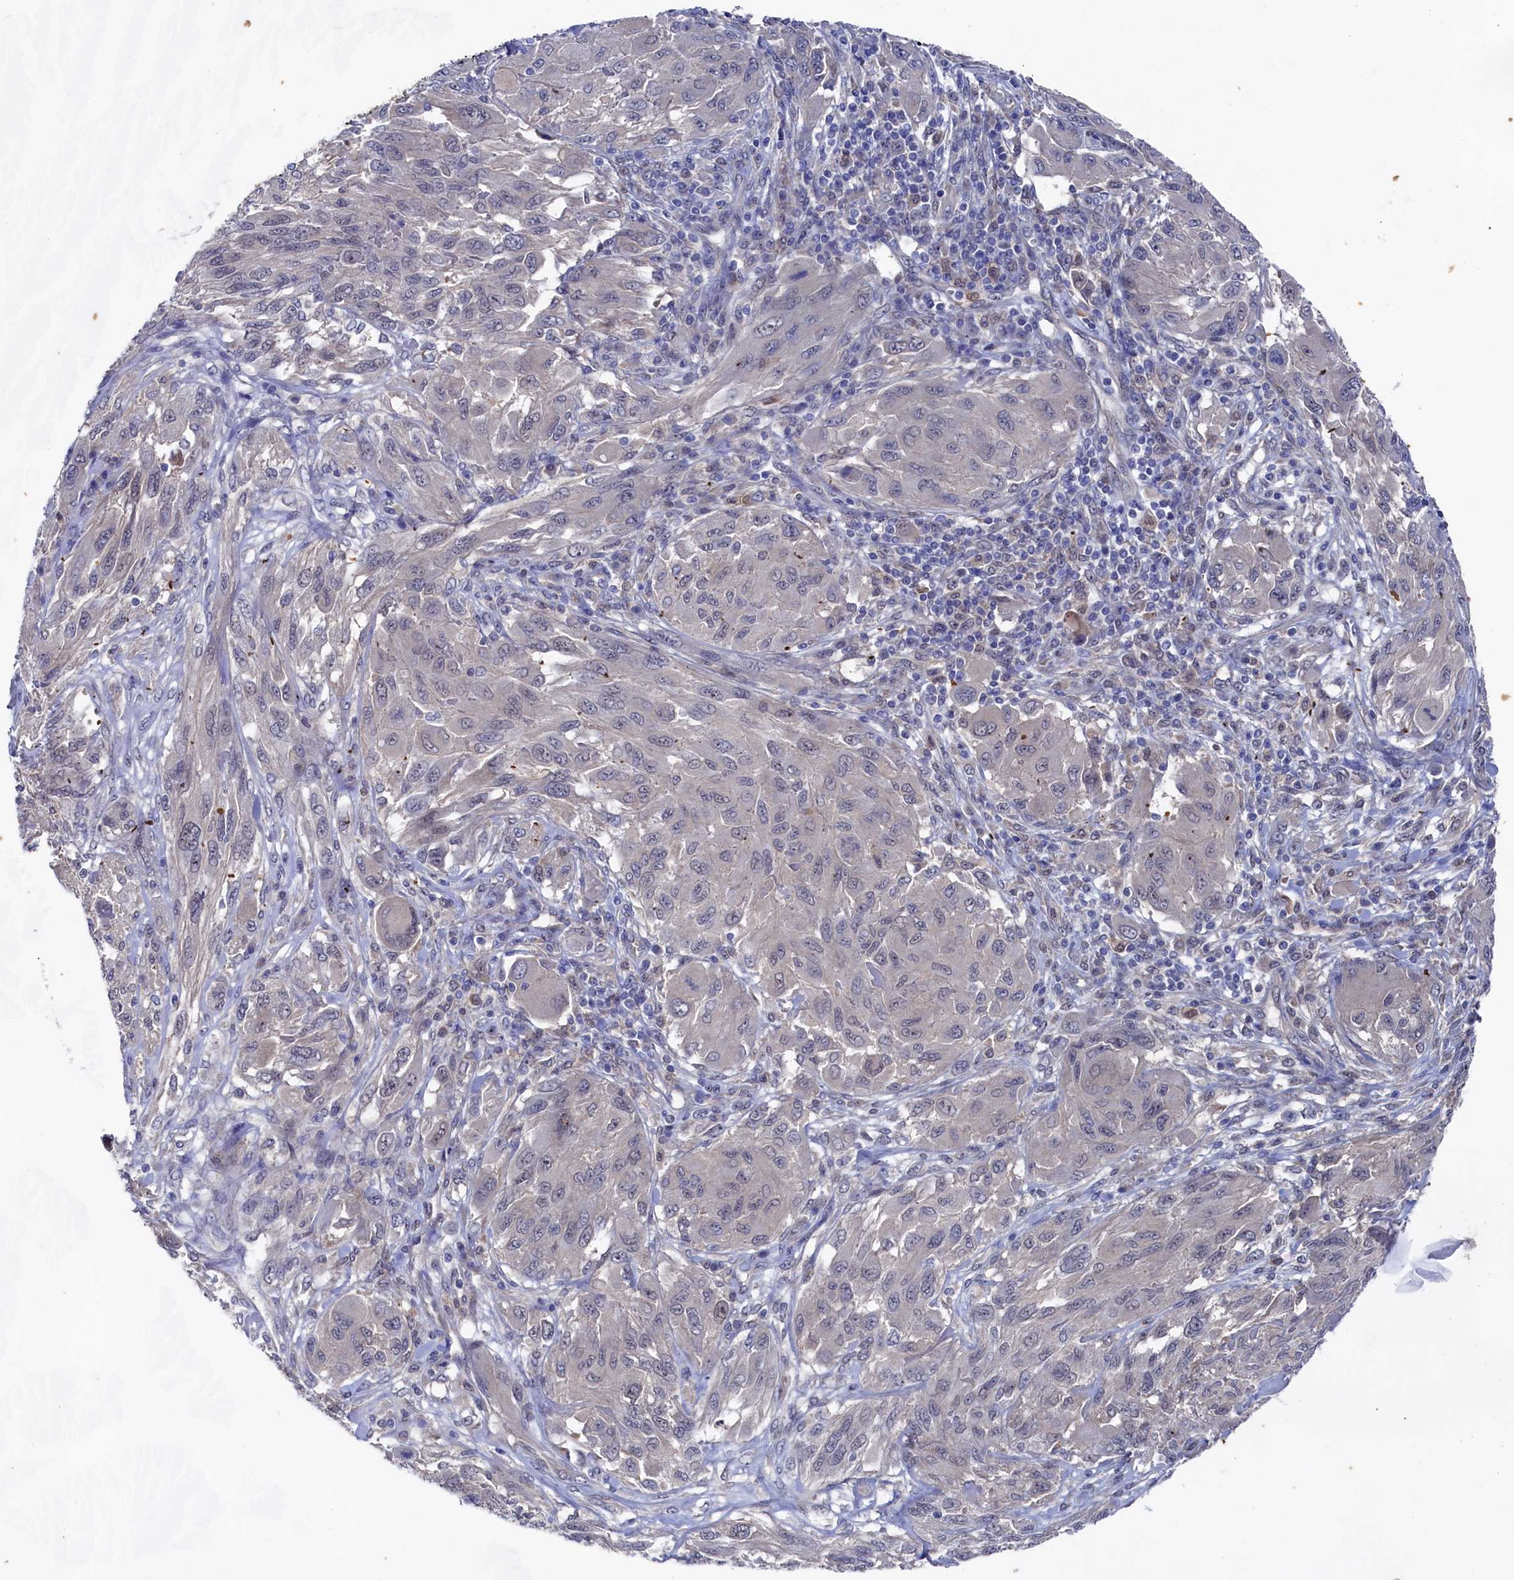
{"staining": {"intensity": "negative", "quantity": "none", "location": "none"}, "tissue": "melanoma", "cell_type": "Tumor cells", "image_type": "cancer", "snomed": [{"axis": "morphology", "description": "Malignant melanoma, NOS"}, {"axis": "topography", "description": "Skin"}], "caption": "This is an immunohistochemistry (IHC) image of human malignant melanoma. There is no staining in tumor cells.", "gene": "RNH1", "patient": {"sex": "female", "age": 91}}